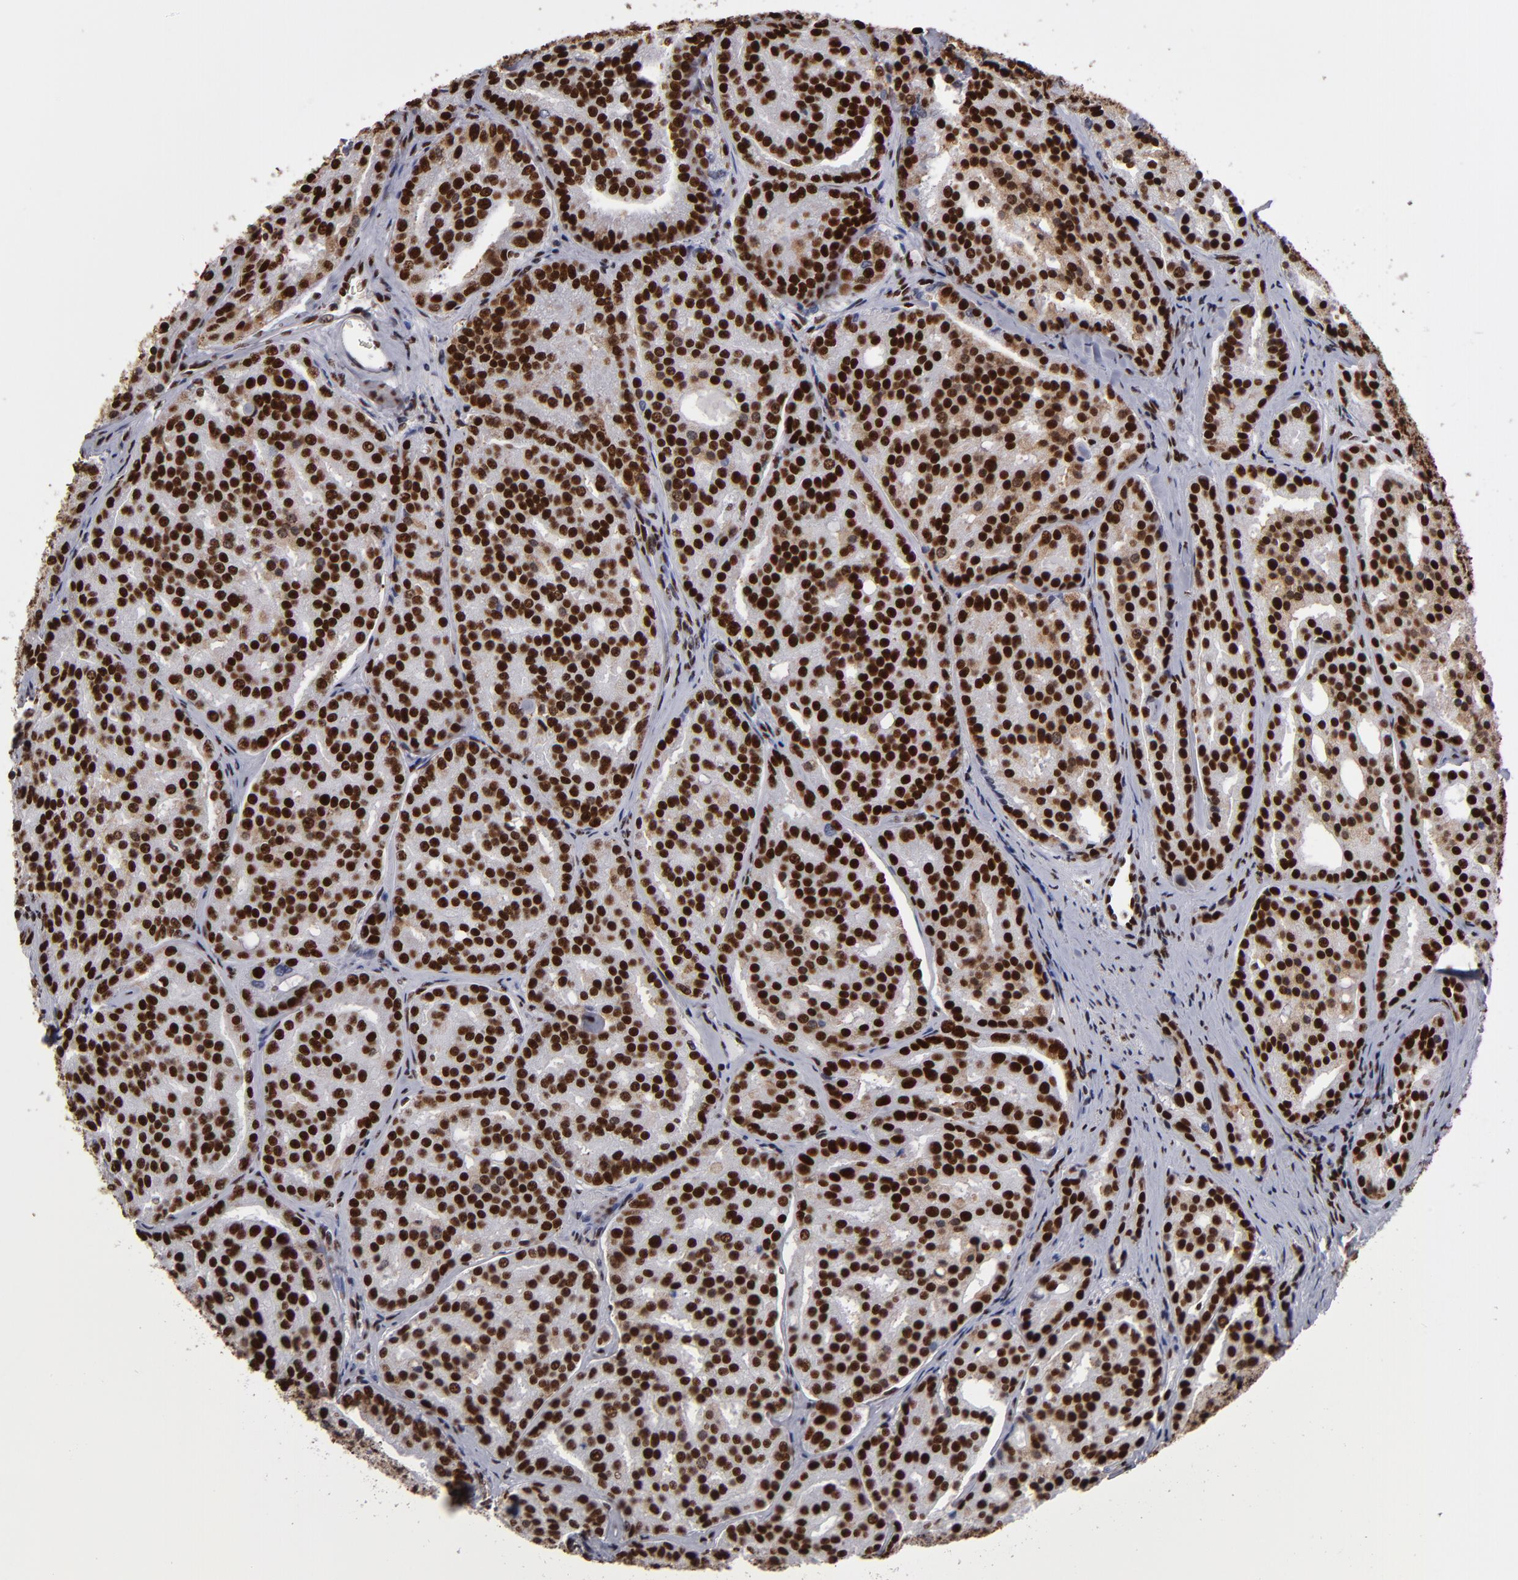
{"staining": {"intensity": "strong", "quantity": ">75%", "location": "nuclear"}, "tissue": "prostate cancer", "cell_type": "Tumor cells", "image_type": "cancer", "snomed": [{"axis": "morphology", "description": "Adenocarcinoma, High grade"}, {"axis": "topography", "description": "Prostate"}], "caption": "High-magnification brightfield microscopy of adenocarcinoma (high-grade) (prostate) stained with DAB (3,3'-diaminobenzidine) (brown) and counterstained with hematoxylin (blue). tumor cells exhibit strong nuclear staining is seen in approximately>75% of cells. The staining is performed using DAB brown chromogen to label protein expression. The nuclei are counter-stained blue using hematoxylin.", "gene": "MRE11", "patient": {"sex": "male", "age": 64}}